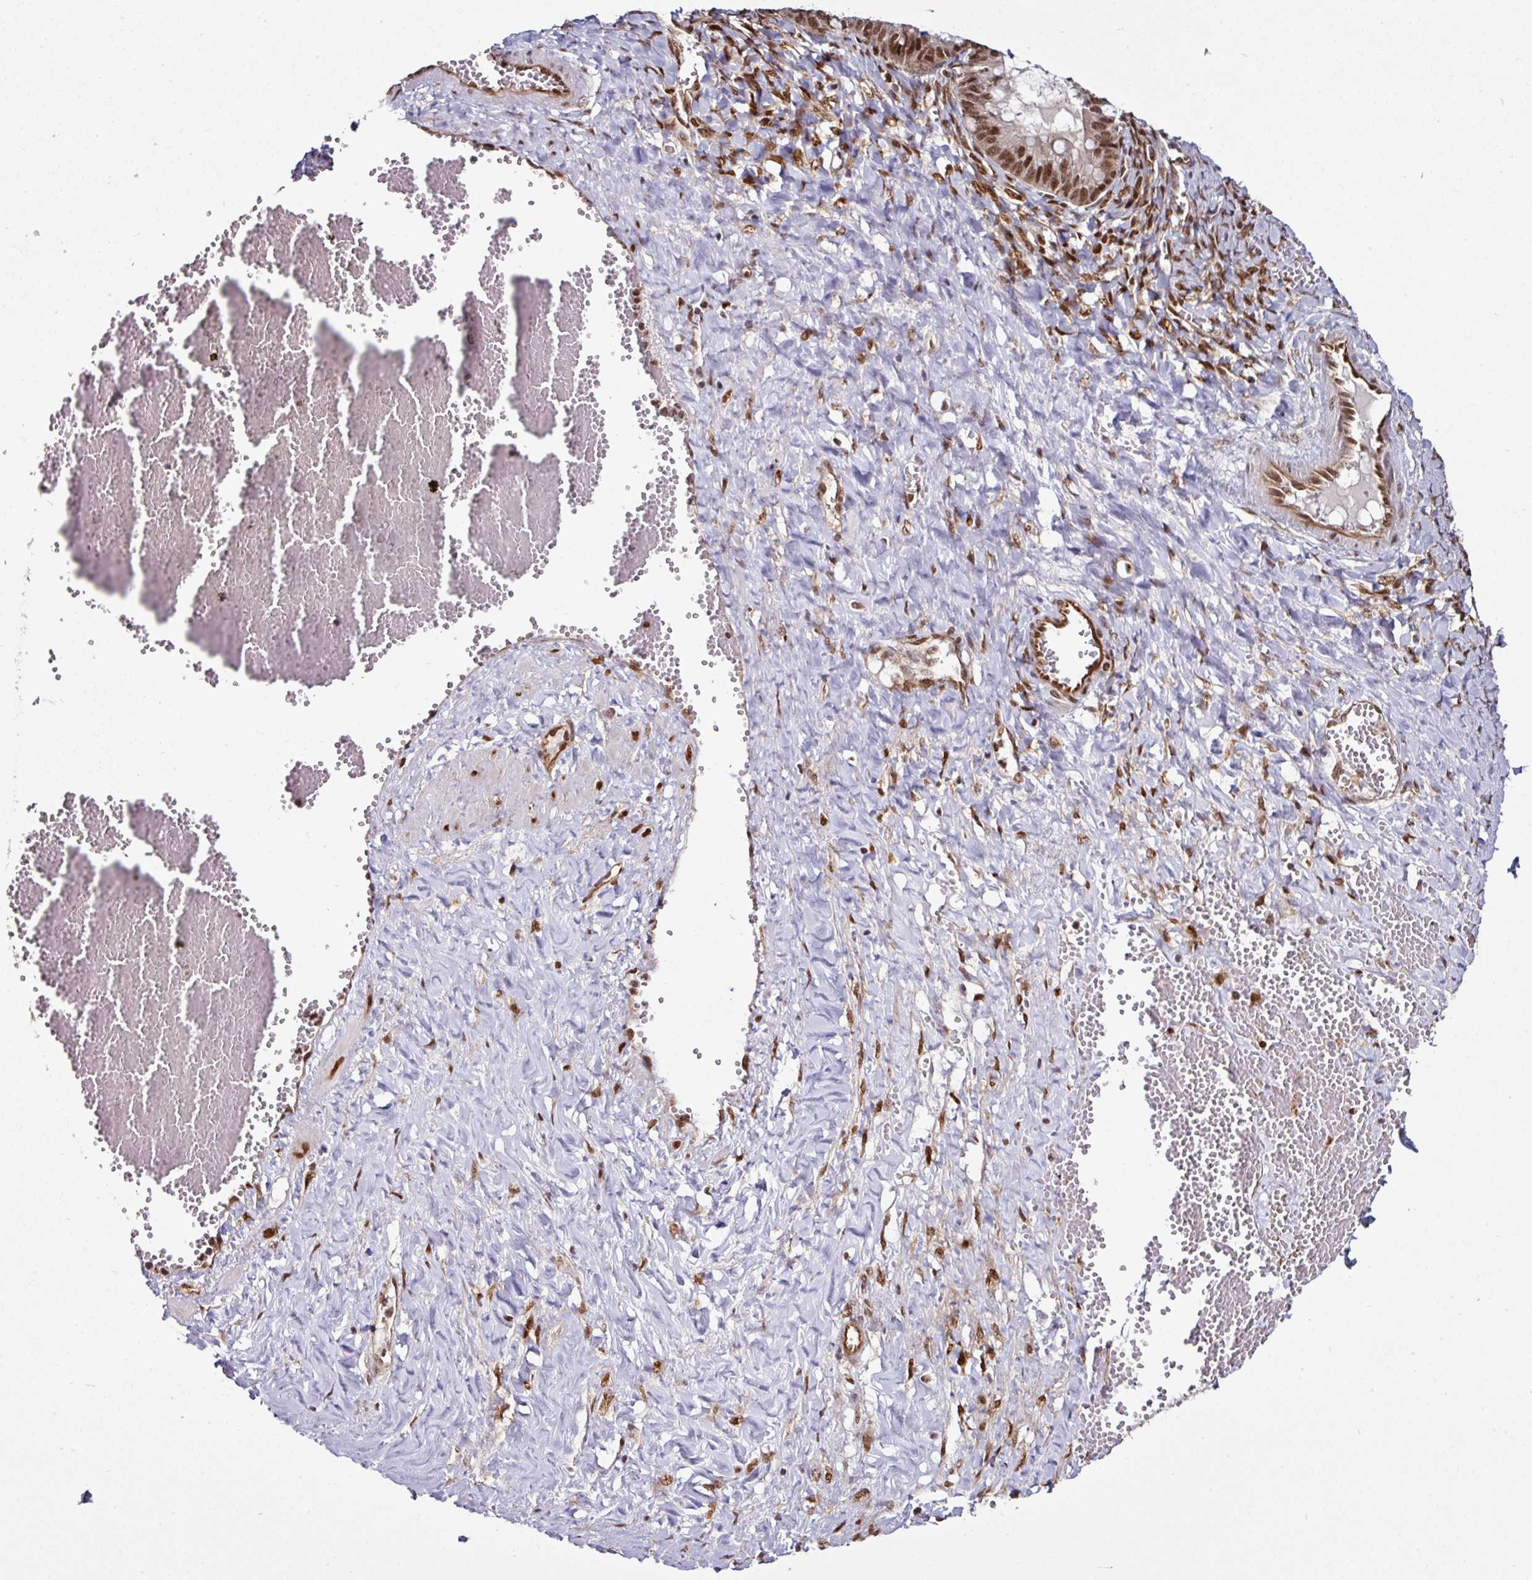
{"staining": {"intensity": "strong", "quantity": ">75%", "location": "nuclear"}, "tissue": "ovarian cancer", "cell_type": "Tumor cells", "image_type": "cancer", "snomed": [{"axis": "morphology", "description": "Cystadenocarcinoma, mucinous, NOS"}, {"axis": "topography", "description": "Ovary"}], "caption": "Strong nuclear positivity for a protein is appreciated in about >75% of tumor cells of ovarian cancer using immunohistochemistry (IHC).", "gene": "MORF4L2", "patient": {"sex": "female", "age": 73}}